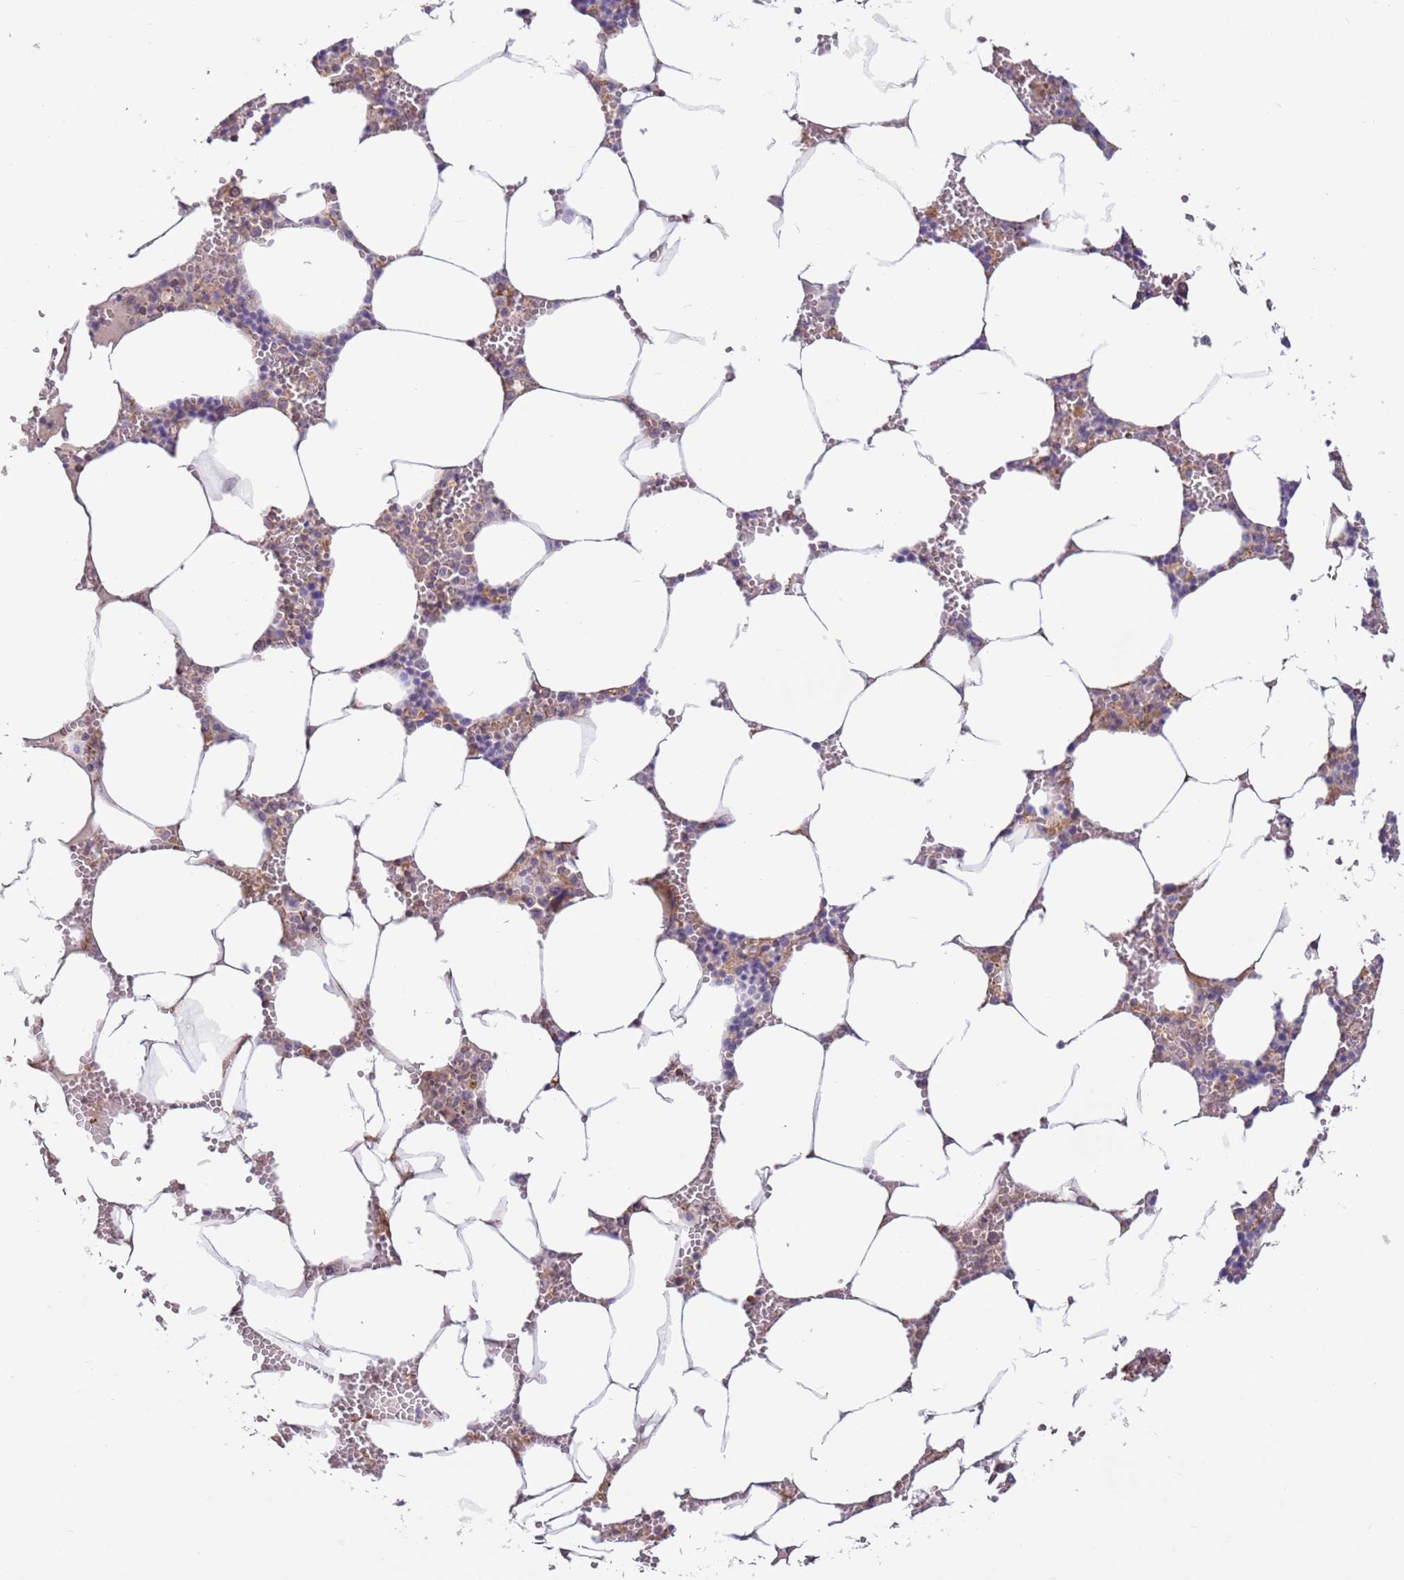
{"staining": {"intensity": "weak", "quantity": "<25%", "location": "cytoplasmic/membranous"}, "tissue": "bone marrow", "cell_type": "Hematopoietic cells", "image_type": "normal", "snomed": [{"axis": "morphology", "description": "Normal tissue, NOS"}, {"axis": "topography", "description": "Bone marrow"}], "caption": "This is an immunohistochemistry photomicrograph of unremarkable bone marrow. There is no expression in hematopoietic cells.", "gene": "EVA1B", "patient": {"sex": "male", "age": 70}}